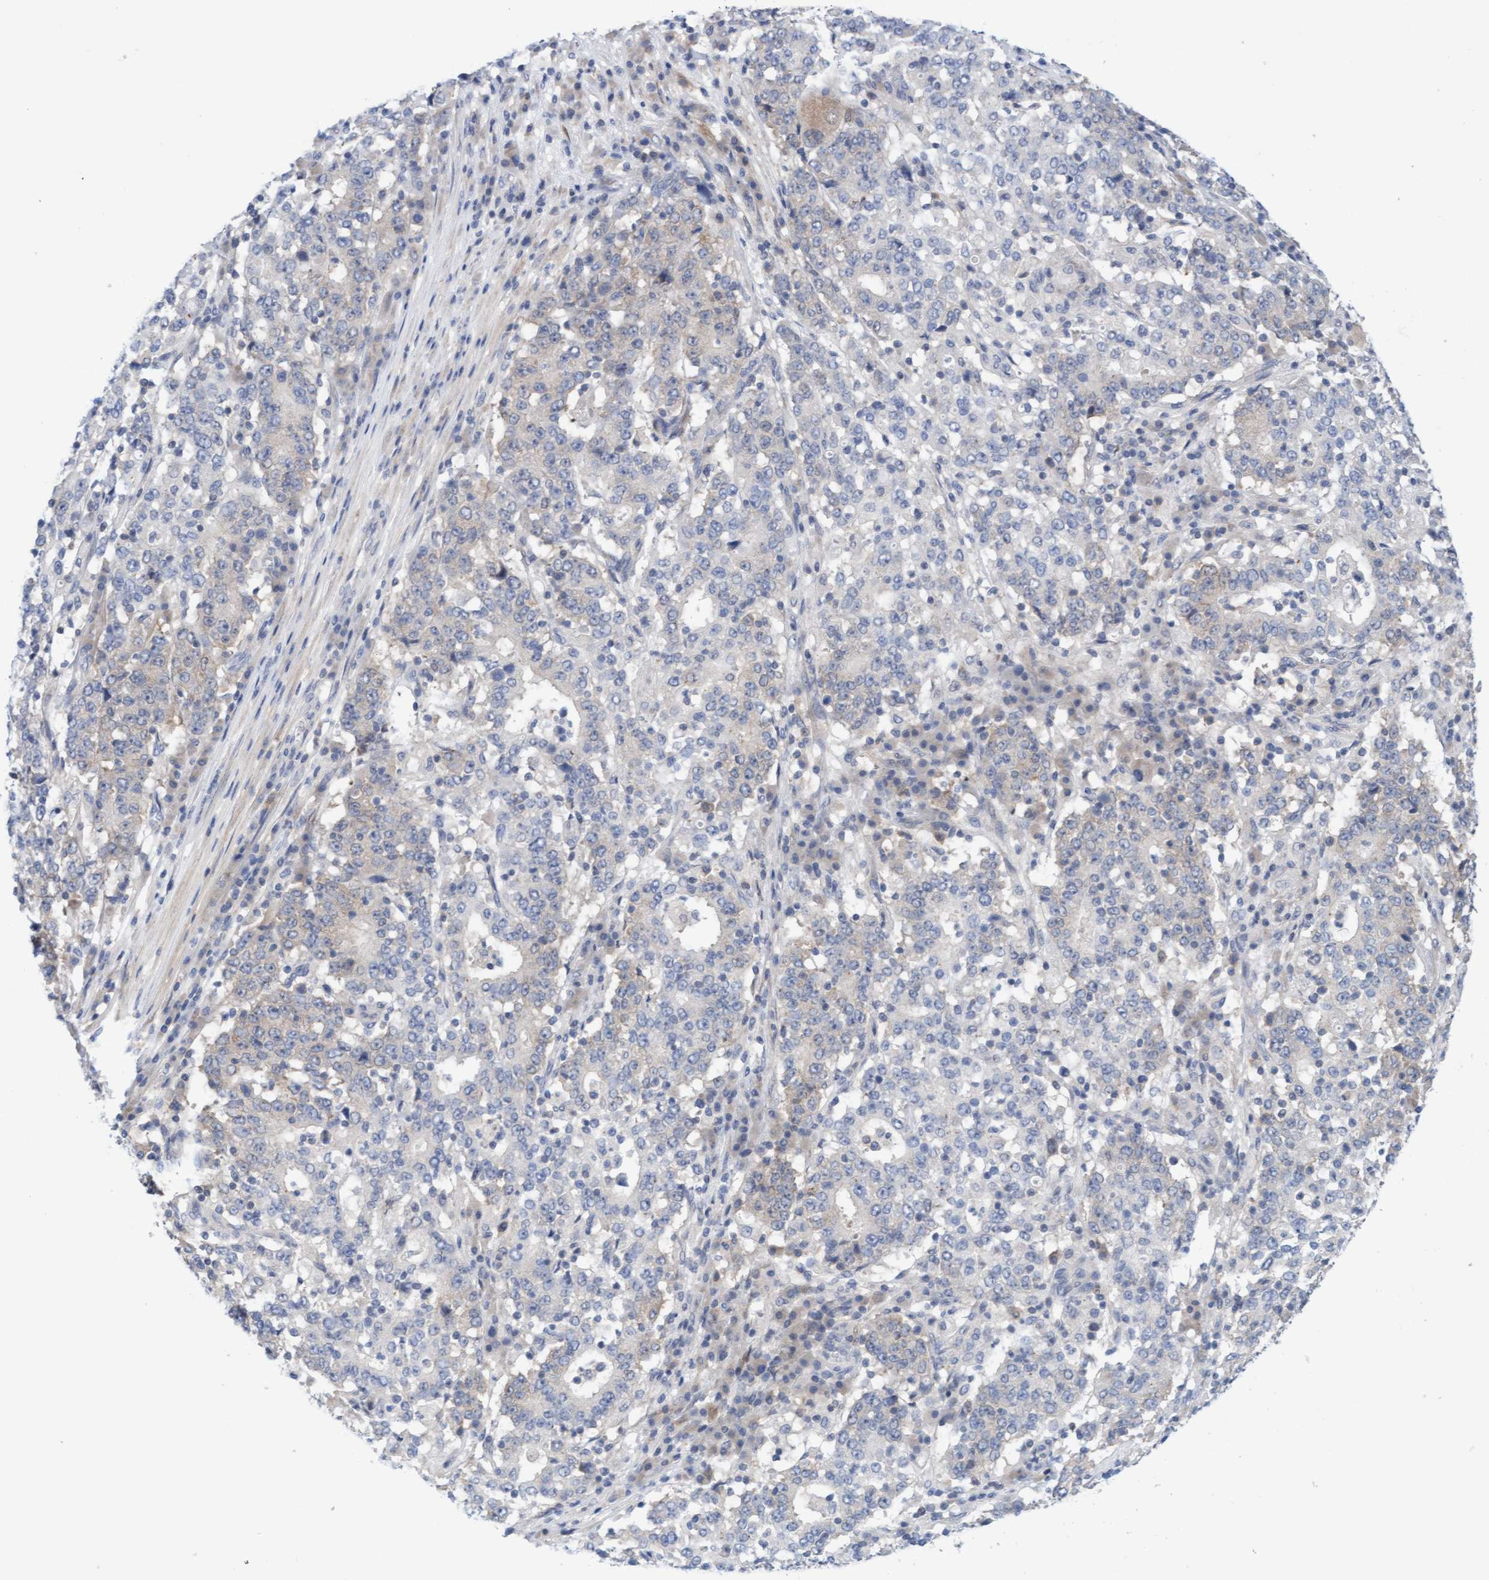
{"staining": {"intensity": "weak", "quantity": "<25%", "location": "cytoplasmic/membranous"}, "tissue": "stomach cancer", "cell_type": "Tumor cells", "image_type": "cancer", "snomed": [{"axis": "morphology", "description": "Adenocarcinoma, NOS"}, {"axis": "topography", "description": "Stomach"}], "caption": "High magnification brightfield microscopy of stomach cancer (adenocarcinoma) stained with DAB (brown) and counterstained with hematoxylin (blue): tumor cells show no significant expression.", "gene": "AMZ2", "patient": {"sex": "male", "age": 59}}